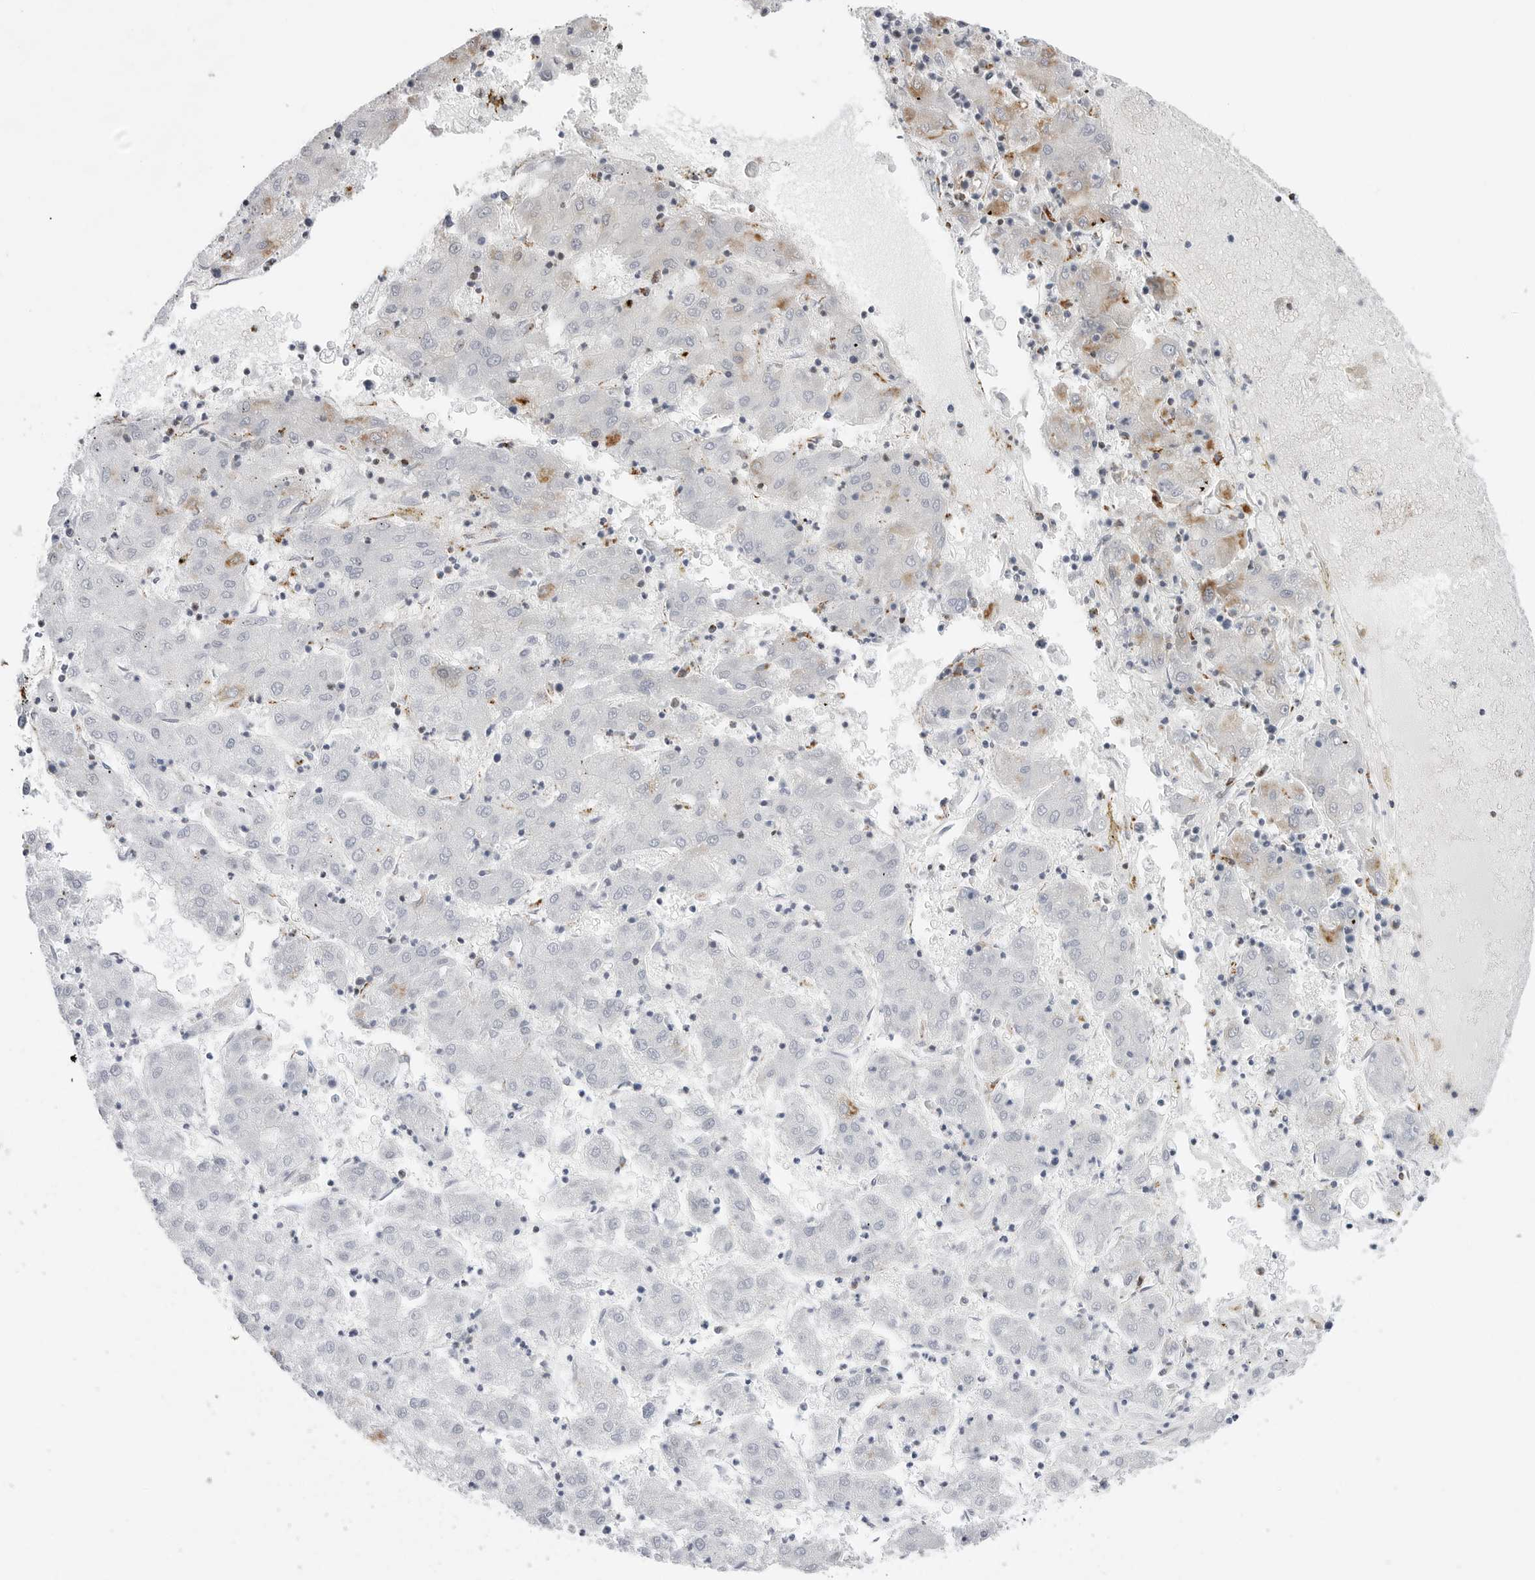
{"staining": {"intensity": "weak", "quantity": "<25%", "location": "cytoplasmic/membranous"}, "tissue": "liver cancer", "cell_type": "Tumor cells", "image_type": "cancer", "snomed": [{"axis": "morphology", "description": "Carcinoma, Hepatocellular, NOS"}, {"axis": "topography", "description": "Liver"}], "caption": "Immunohistochemistry of human liver hepatocellular carcinoma shows no expression in tumor cells.", "gene": "ATP5IF1", "patient": {"sex": "male", "age": 72}}